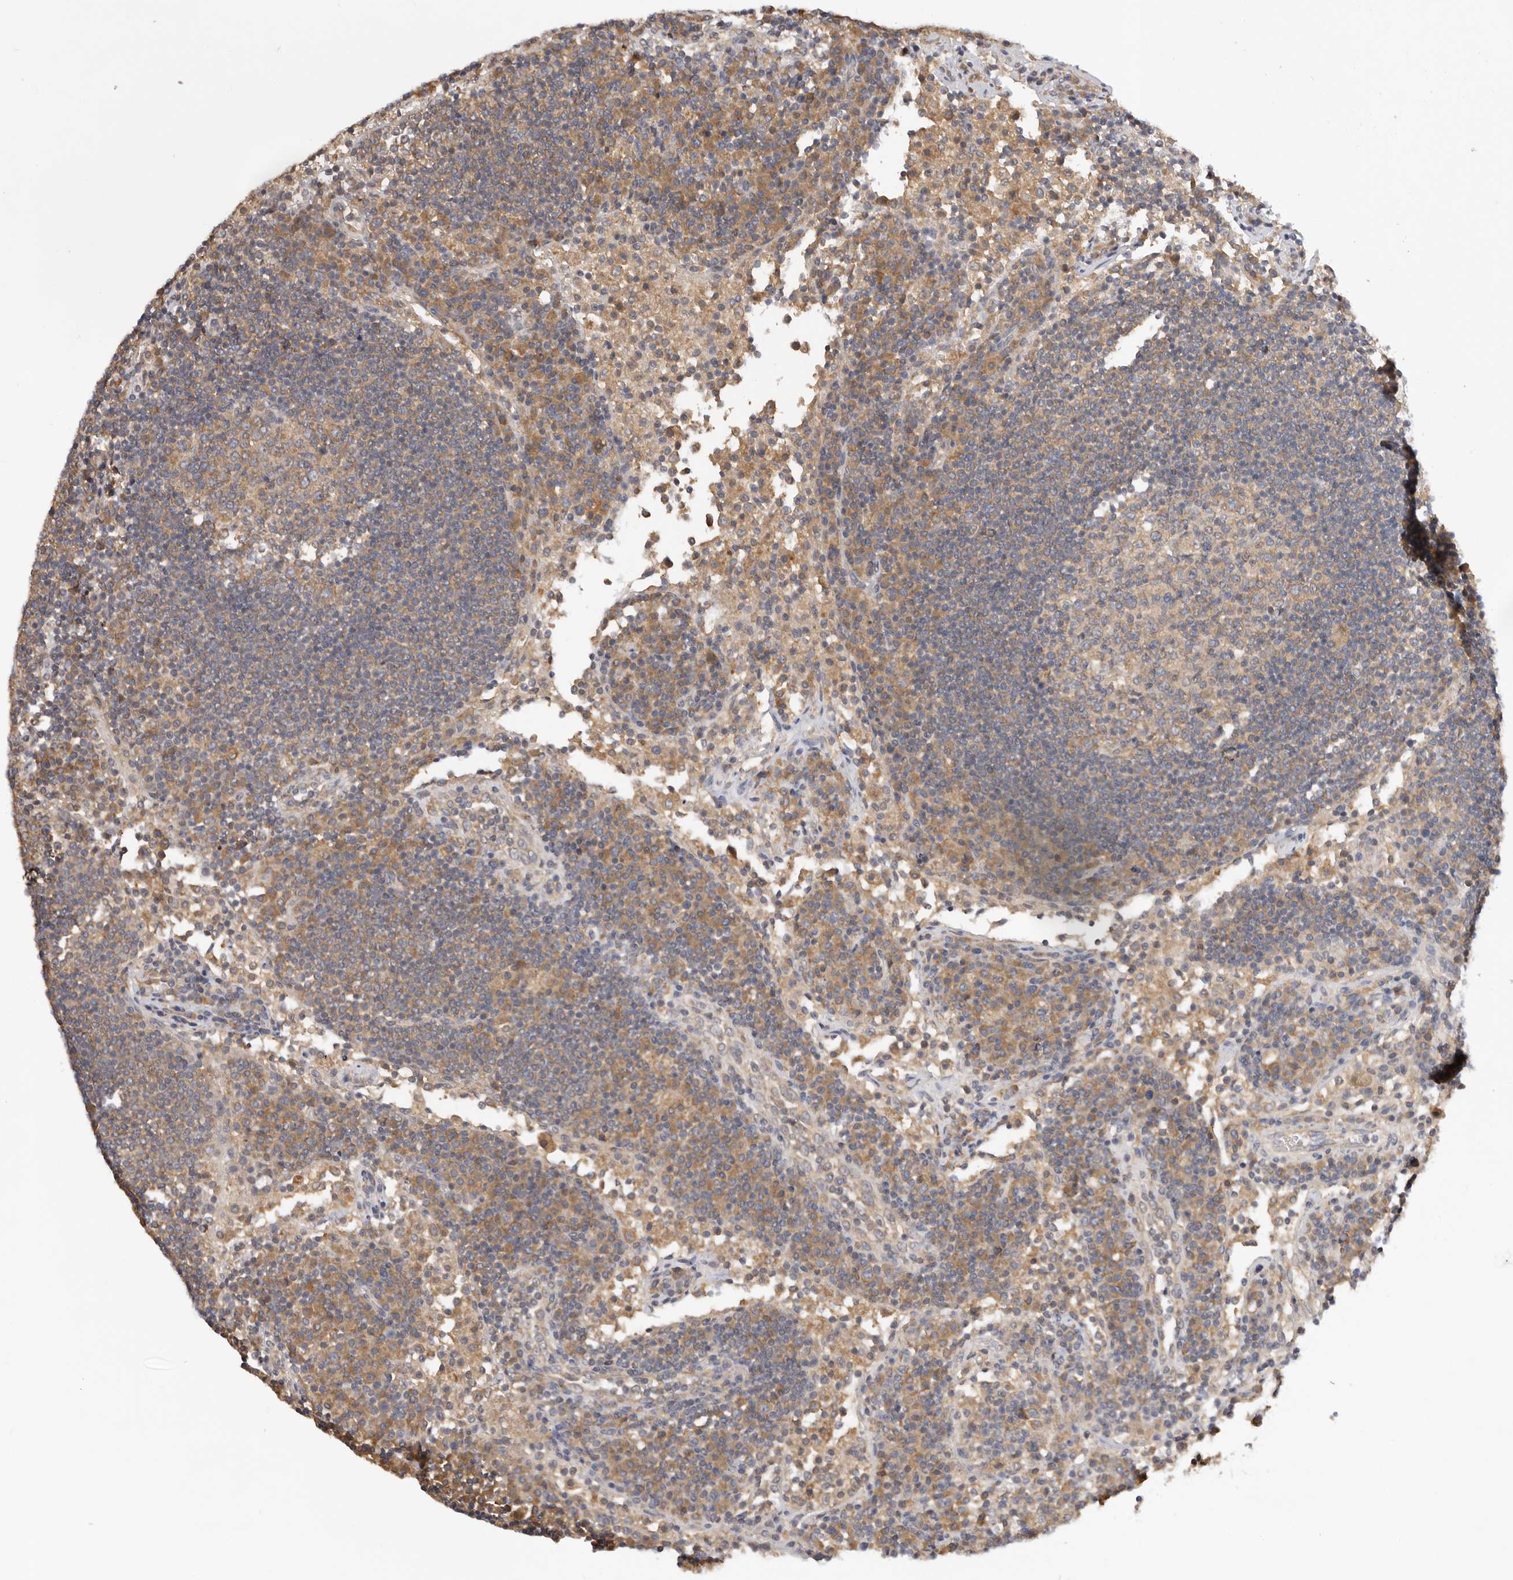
{"staining": {"intensity": "moderate", "quantity": ">75%", "location": "cytoplasmic/membranous"}, "tissue": "lymph node", "cell_type": "Germinal center cells", "image_type": "normal", "snomed": [{"axis": "morphology", "description": "Normal tissue, NOS"}, {"axis": "topography", "description": "Lymph node"}], "caption": "Lymph node stained with DAB immunohistochemistry (IHC) reveals medium levels of moderate cytoplasmic/membranous staining in approximately >75% of germinal center cells. (Brightfield microscopy of DAB IHC at high magnification).", "gene": "PPP1R42", "patient": {"sex": "female", "age": 53}}